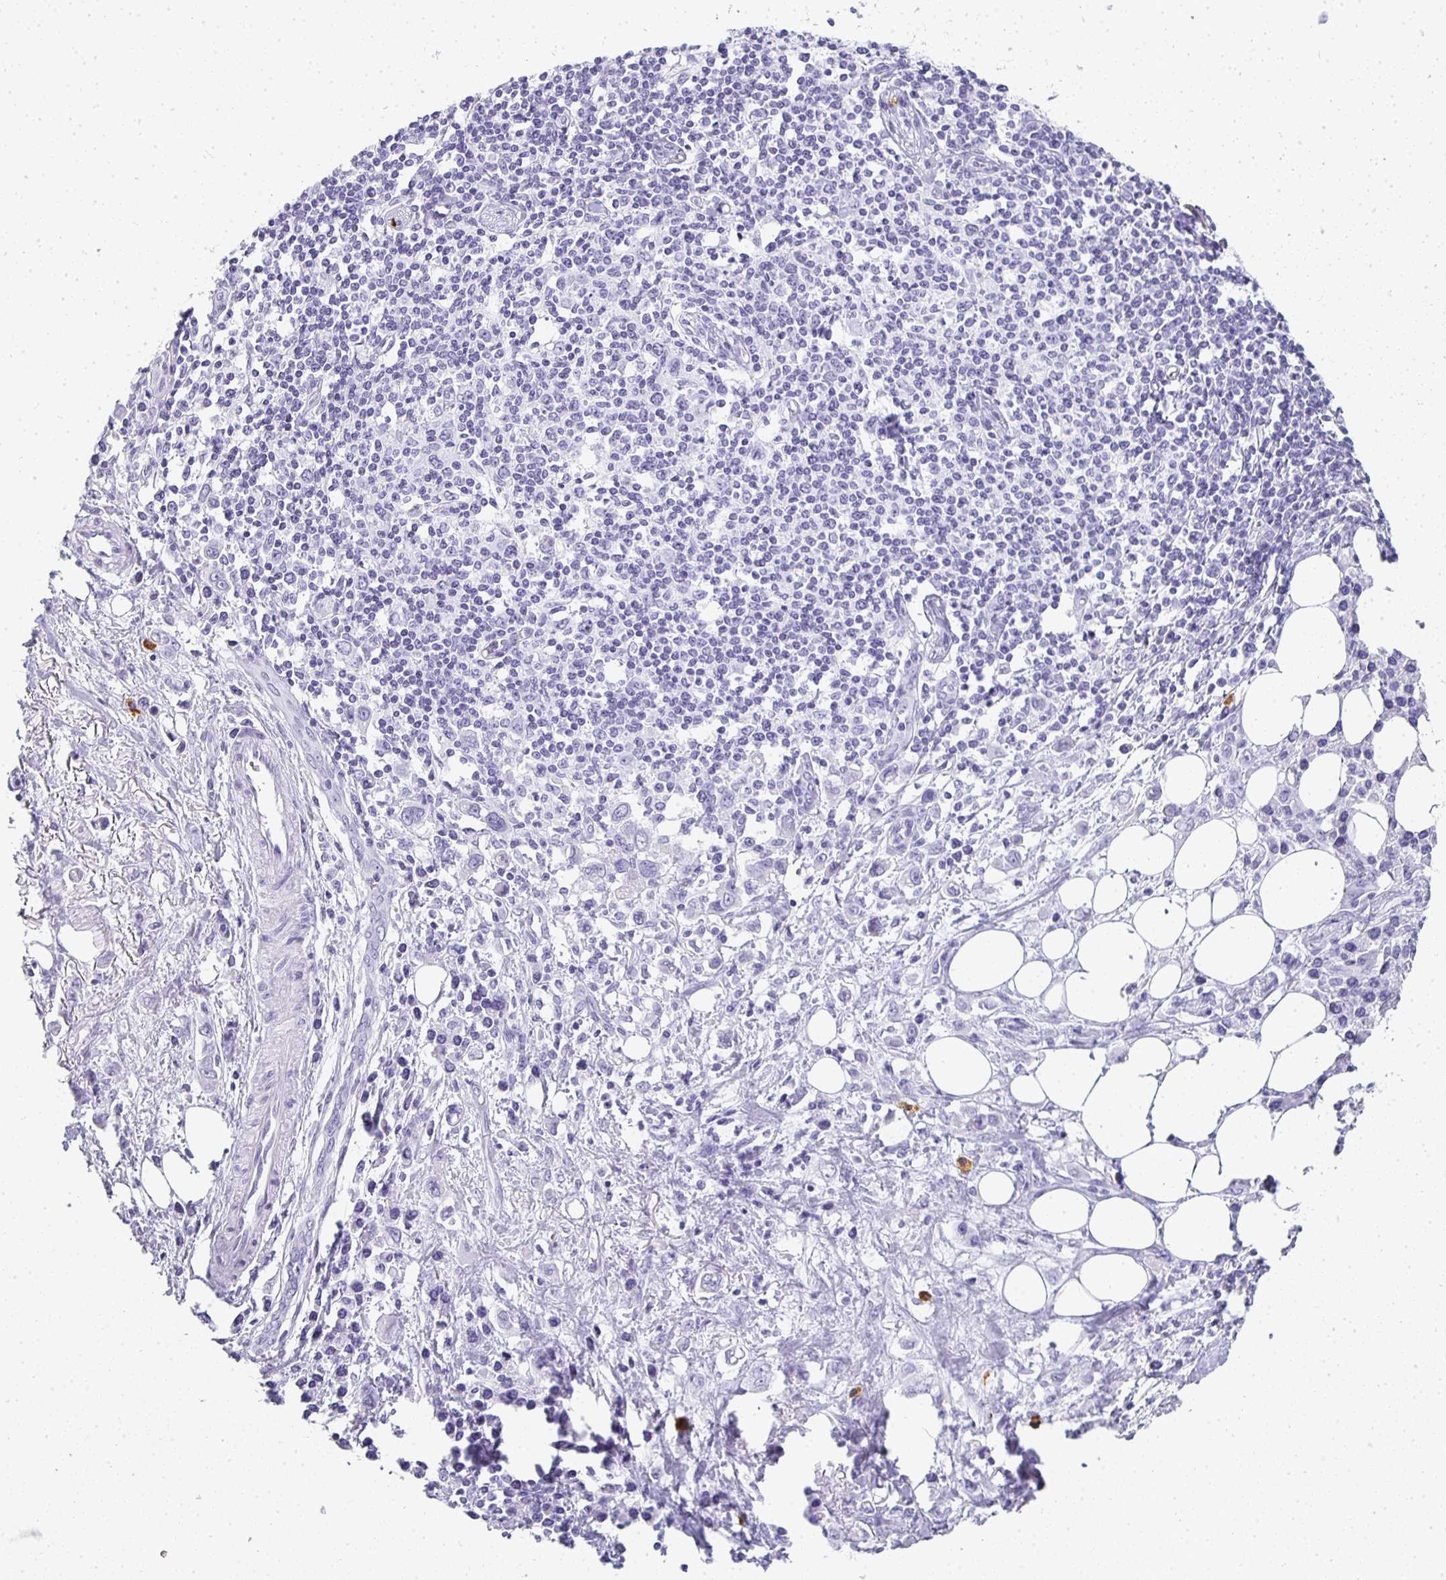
{"staining": {"intensity": "negative", "quantity": "none", "location": "none"}, "tissue": "stomach cancer", "cell_type": "Tumor cells", "image_type": "cancer", "snomed": [{"axis": "morphology", "description": "Adenocarcinoma, NOS"}, {"axis": "topography", "description": "Stomach, upper"}], "caption": "A high-resolution micrograph shows IHC staining of stomach cancer, which demonstrates no significant staining in tumor cells.", "gene": "TPSD1", "patient": {"sex": "male", "age": 75}}